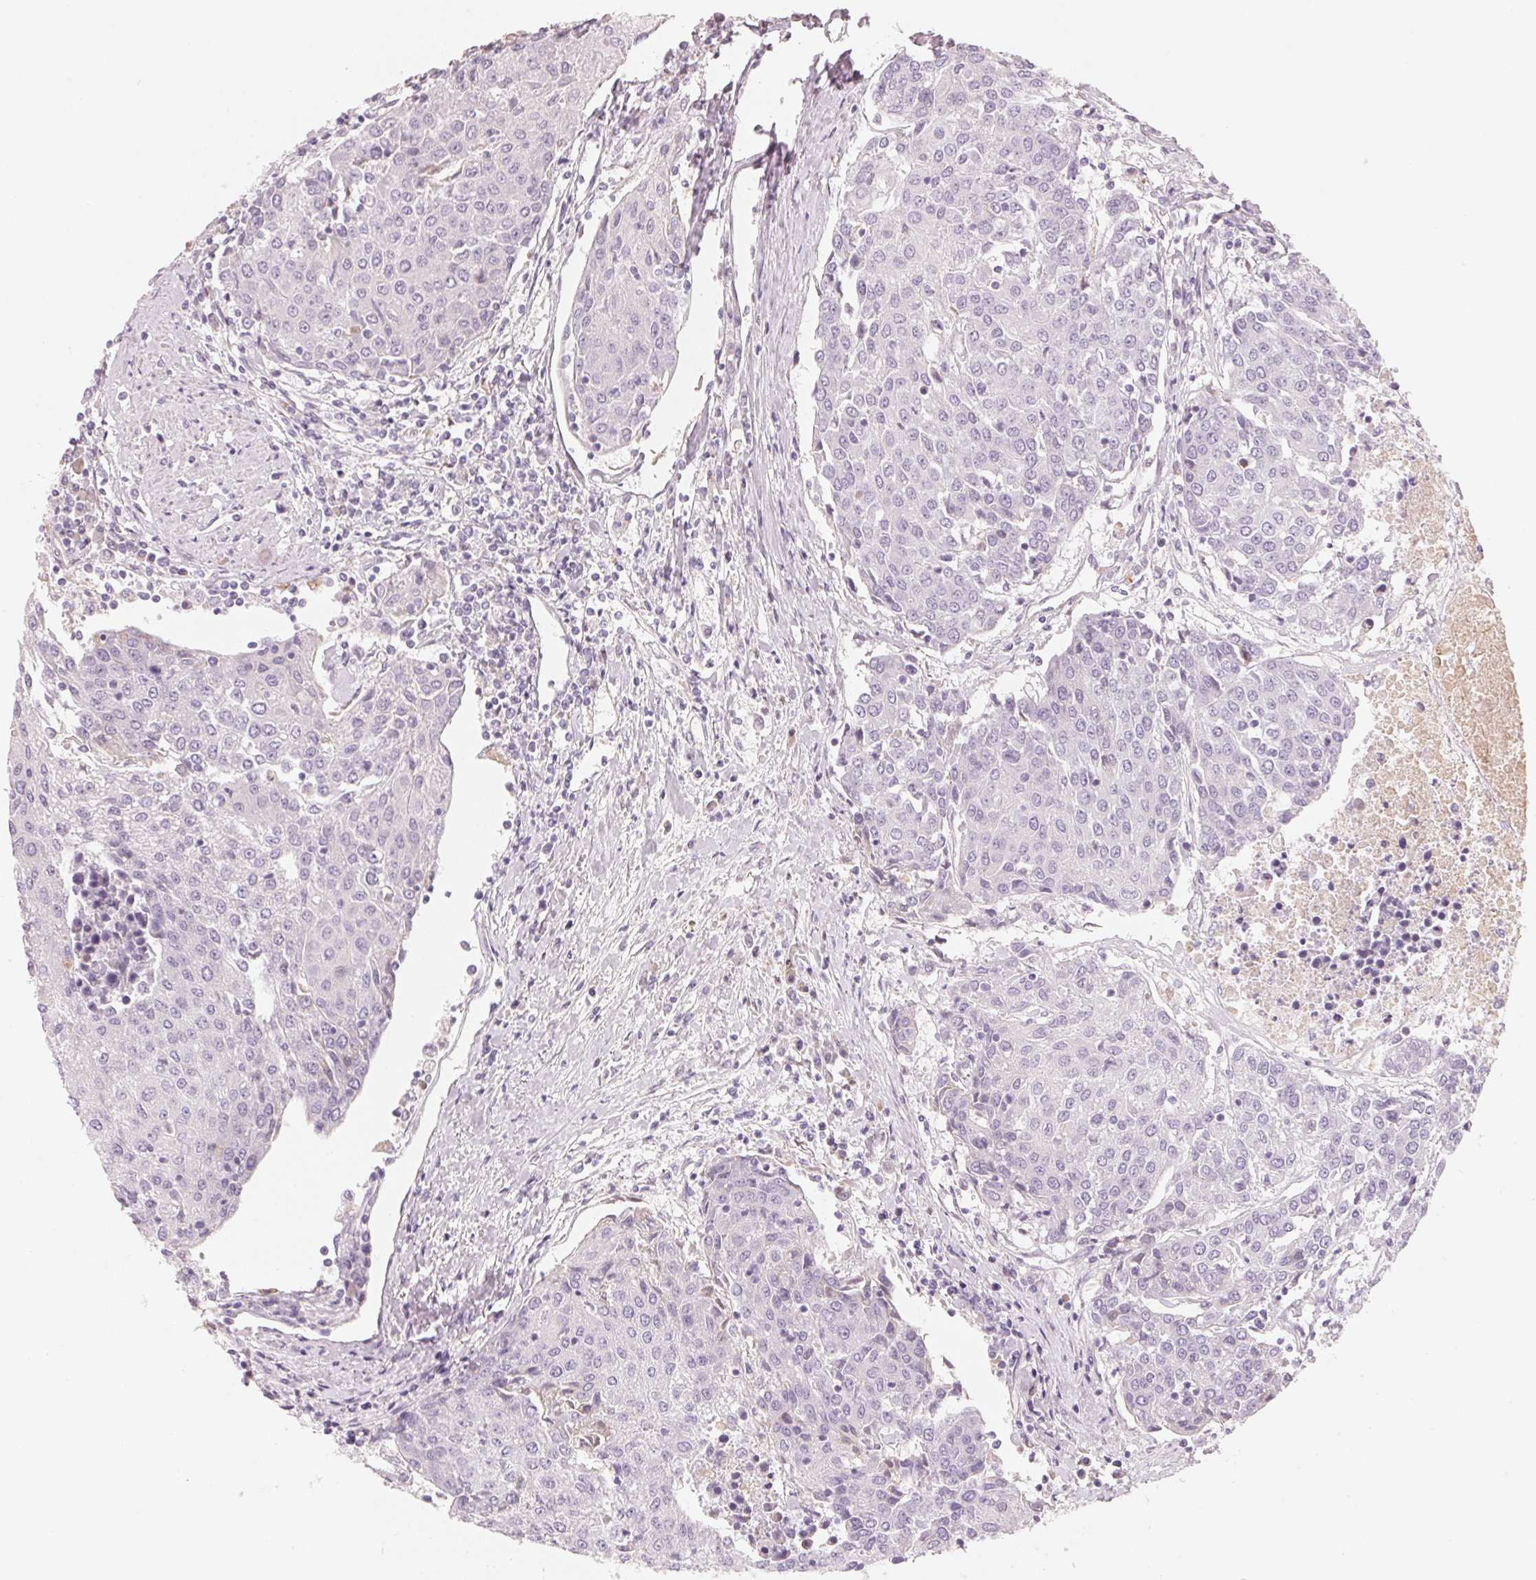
{"staining": {"intensity": "negative", "quantity": "none", "location": "none"}, "tissue": "urothelial cancer", "cell_type": "Tumor cells", "image_type": "cancer", "snomed": [{"axis": "morphology", "description": "Urothelial carcinoma, High grade"}, {"axis": "topography", "description": "Urinary bladder"}], "caption": "This is an IHC micrograph of human urothelial cancer. There is no positivity in tumor cells.", "gene": "CFHR2", "patient": {"sex": "female", "age": 85}}